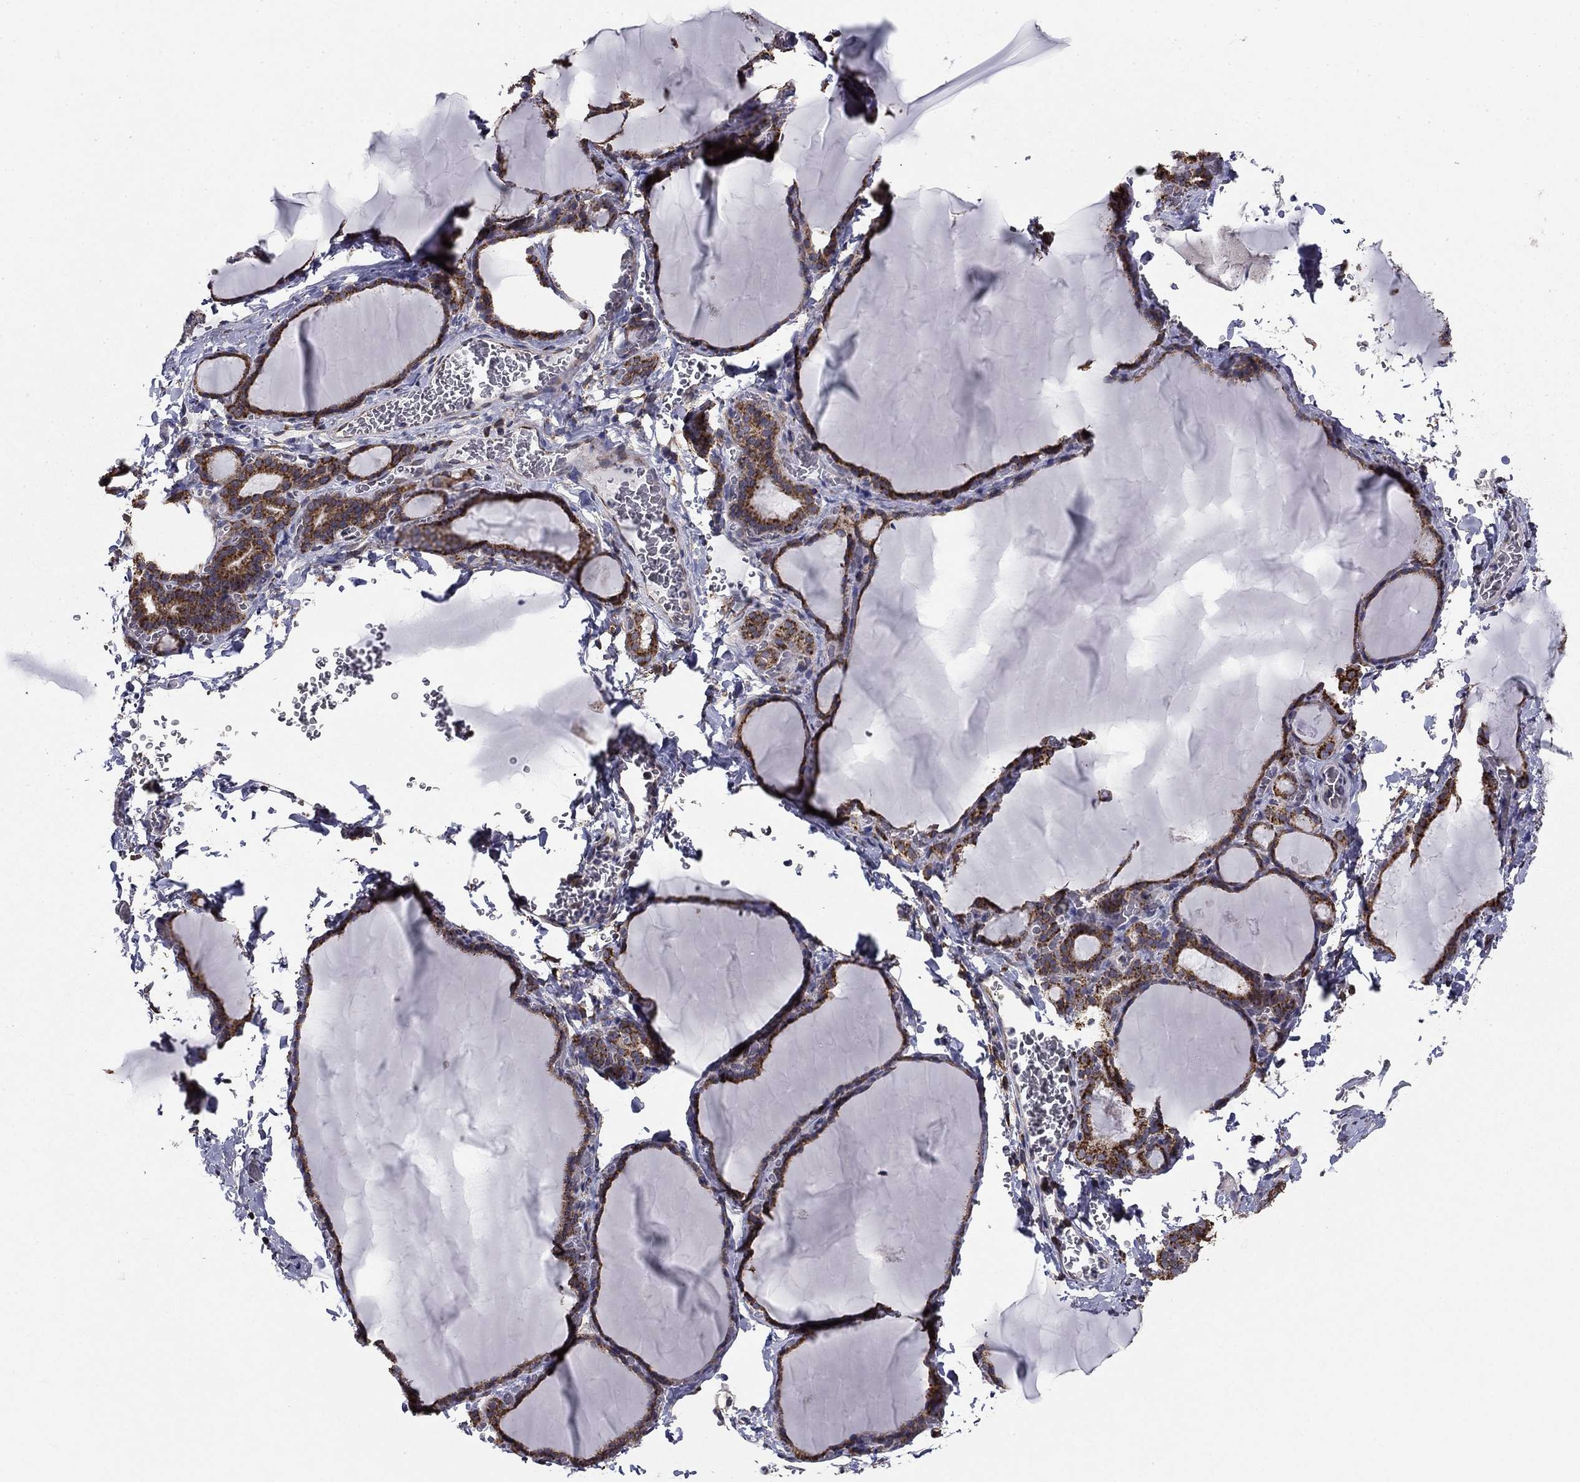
{"staining": {"intensity": "moderate", "quantity": ">75%", "location": "cytoplasmic/membranous"}, "tissue": "thyroid gland", "cell_type": "Glandular cells", "image_type": "normal", "snomed": [{"axis": "morphology", "description": "Normal tissue, NOS"}, {"axis": "morphology", "description": "Hyperplasia, NOS"}, {"axis": "topography", "description": "Thyroid gland"}], "caption": "Immunohistochemical staining of benign thyroid gland displays medium levels of moderate cytoplasmic/membranous staining in approximately >75% of glandular cells. (DAB (3,3'-diaminobenzidine) IHC, brown staining for protein, blue staining for nuclei).", "gene": "NKIRAS1", "patient": {"sex": "female", "age": 27}}